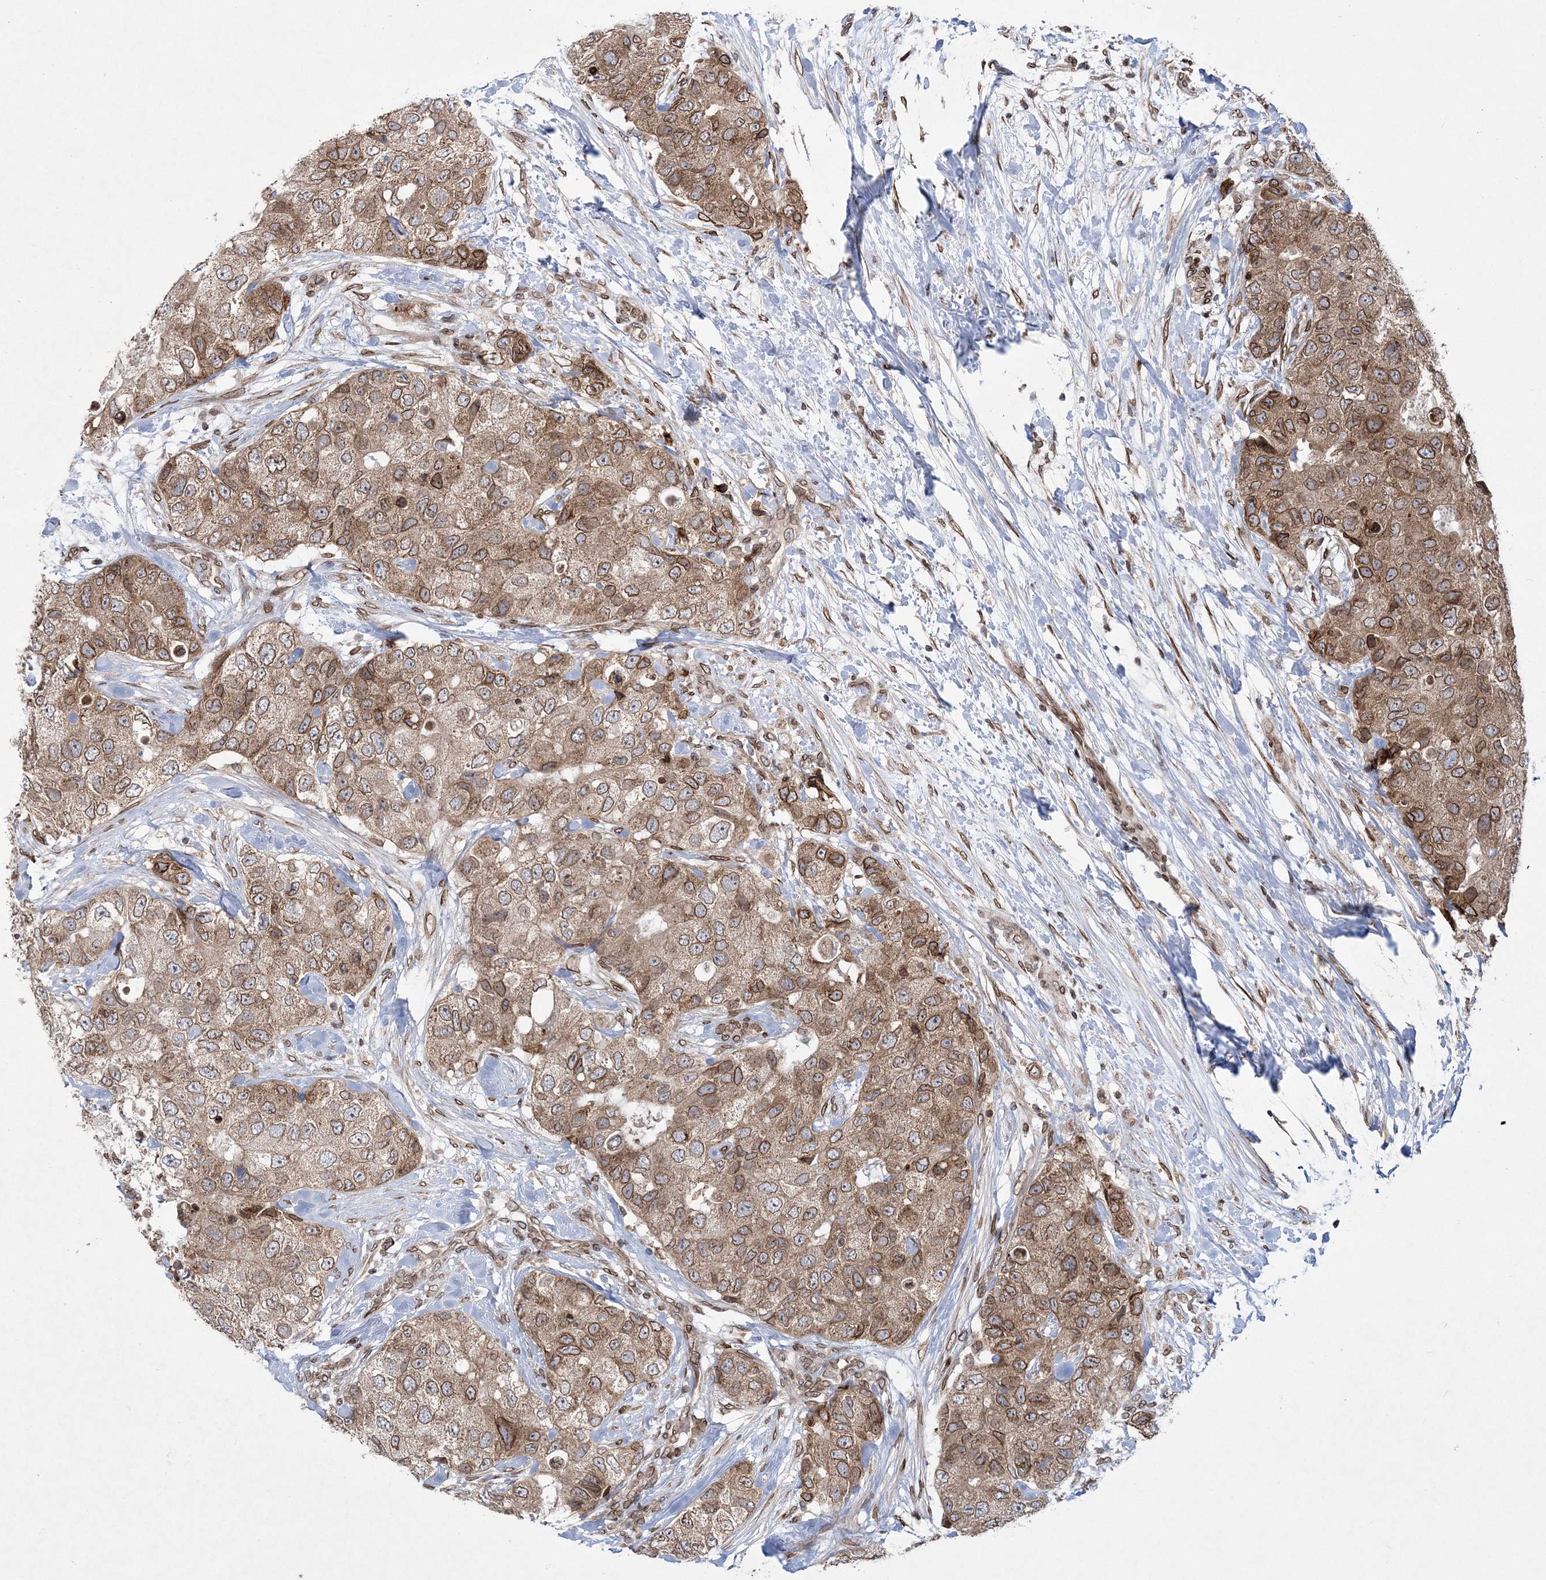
{"staining": {"intensity": "moderate", "quantity": ">75%", "location": "cytoplasmic/membranous,nuclear"}, "tissue": "breast cancer", "cell_type": "Tumor cells", "image_type": "cancer", "snomed": [{"axis": "morphology", "description": "Duct carcinoma"}, {"axis": "topography", "description": "Breast"}], "caption": "Breast infiltrating ductal carcinoma stained with immunohistochemistry exhibits moderate cytoplasmic/membranous and nuclear positivity in approximately >75% of tumor cells. (Brightfield microscopy of DAB IHC at high magnification).", "gene": "DNAJC27", "patient": {"sex": "female", "age": 62}}